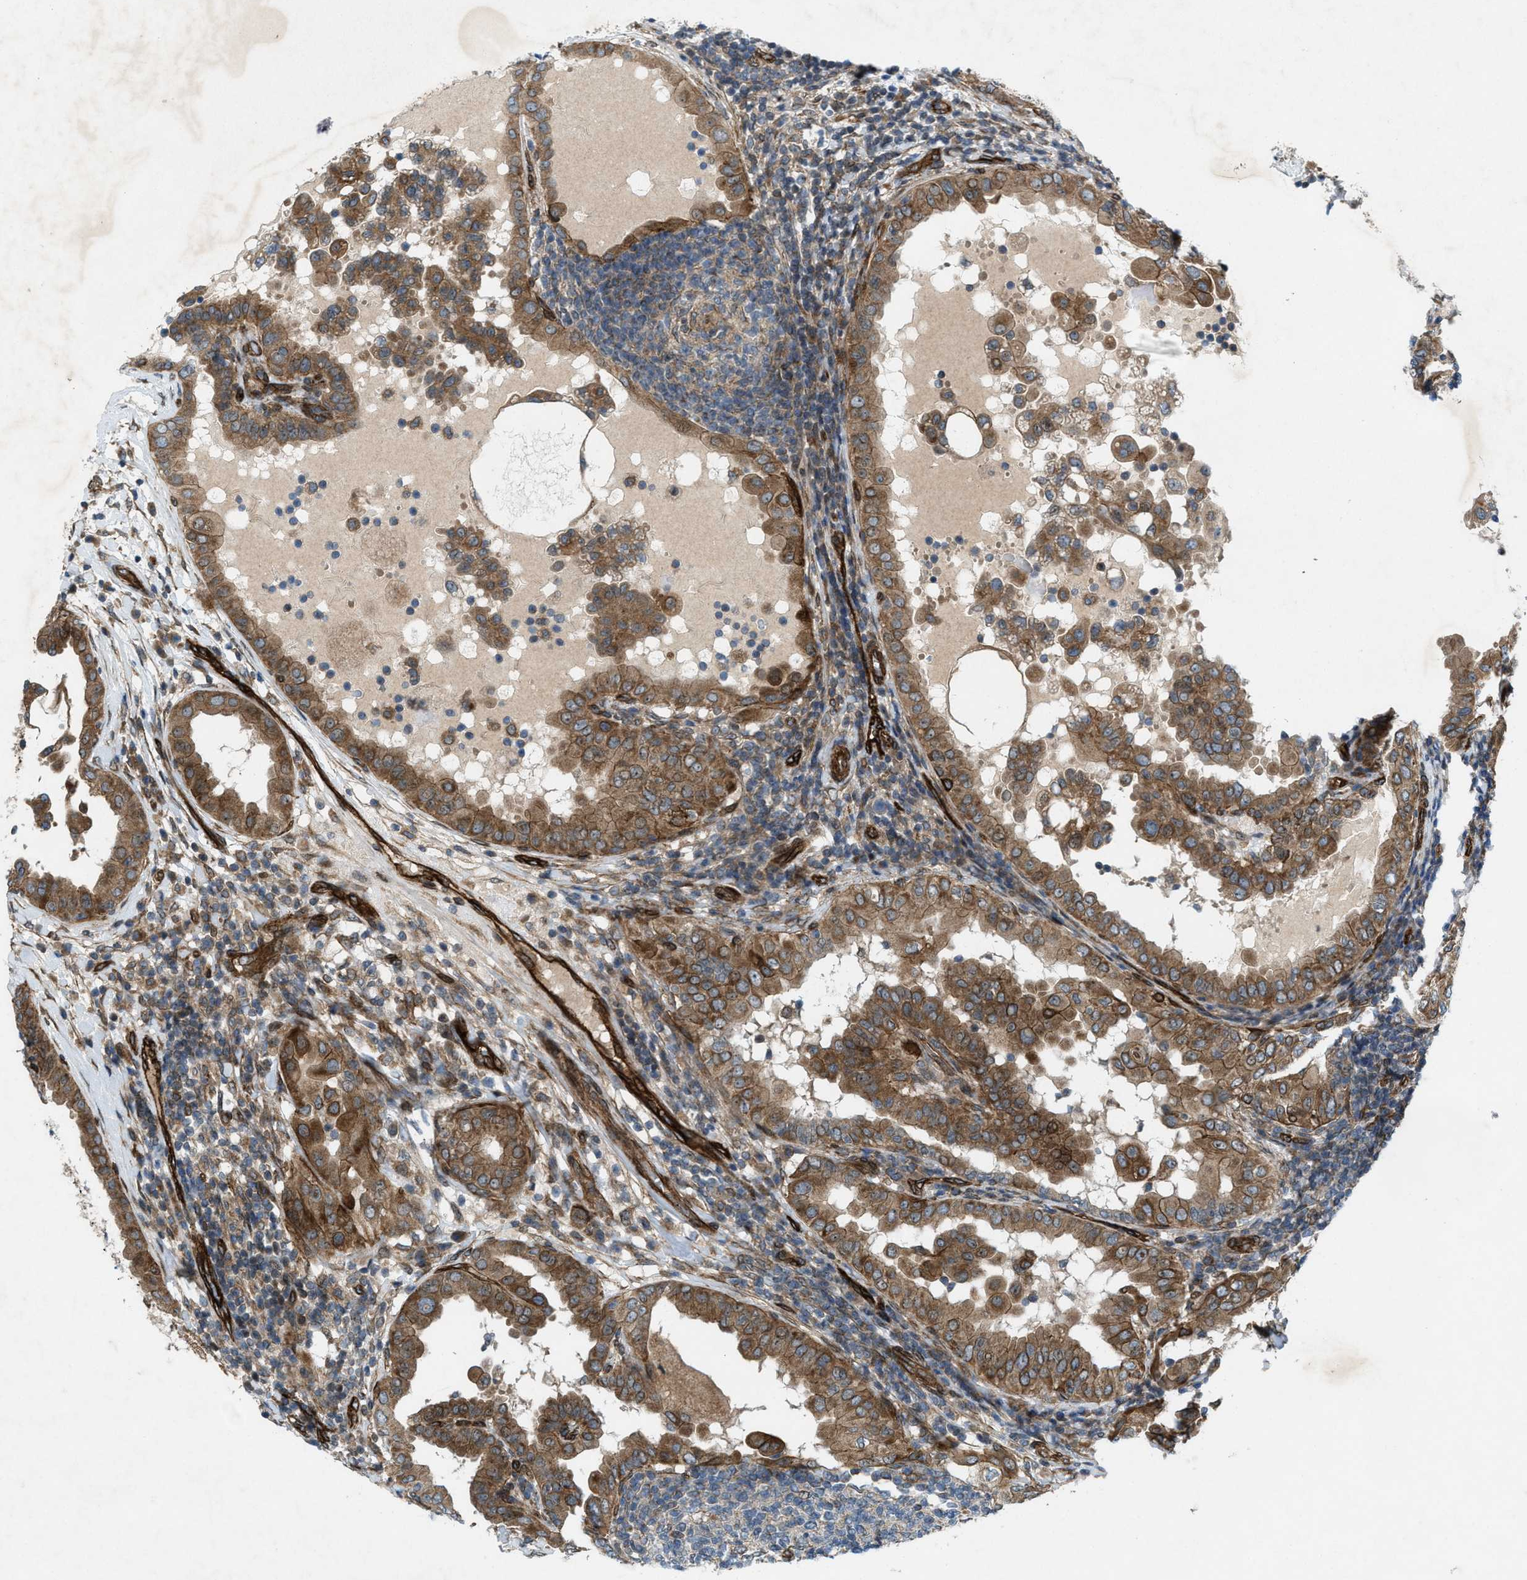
{"staining": {"intensity": "moderate", "quantity": ">75%", "location": "cytoplasmic/membranous"}, "tissue": "thyroid cancer", "cell_type": "Tumor cells", "image_type": "cancer", "snomed": [{"axis": "morphology", "description": "Papillary adenocarcinoma, NOS"}, {"axis": "topography", "description": "Thyroid gland"}], "caption": "Protein staining of thyroid papillary adenocarcinoma tissue exhibits moderate cytoplasmic/membranous staining in approximately >75% of tumor cells. (IHC, brightfield microscopy, high magnification).", "gene": "URGCP", "patient": {"sex": "male", "age": 33}}